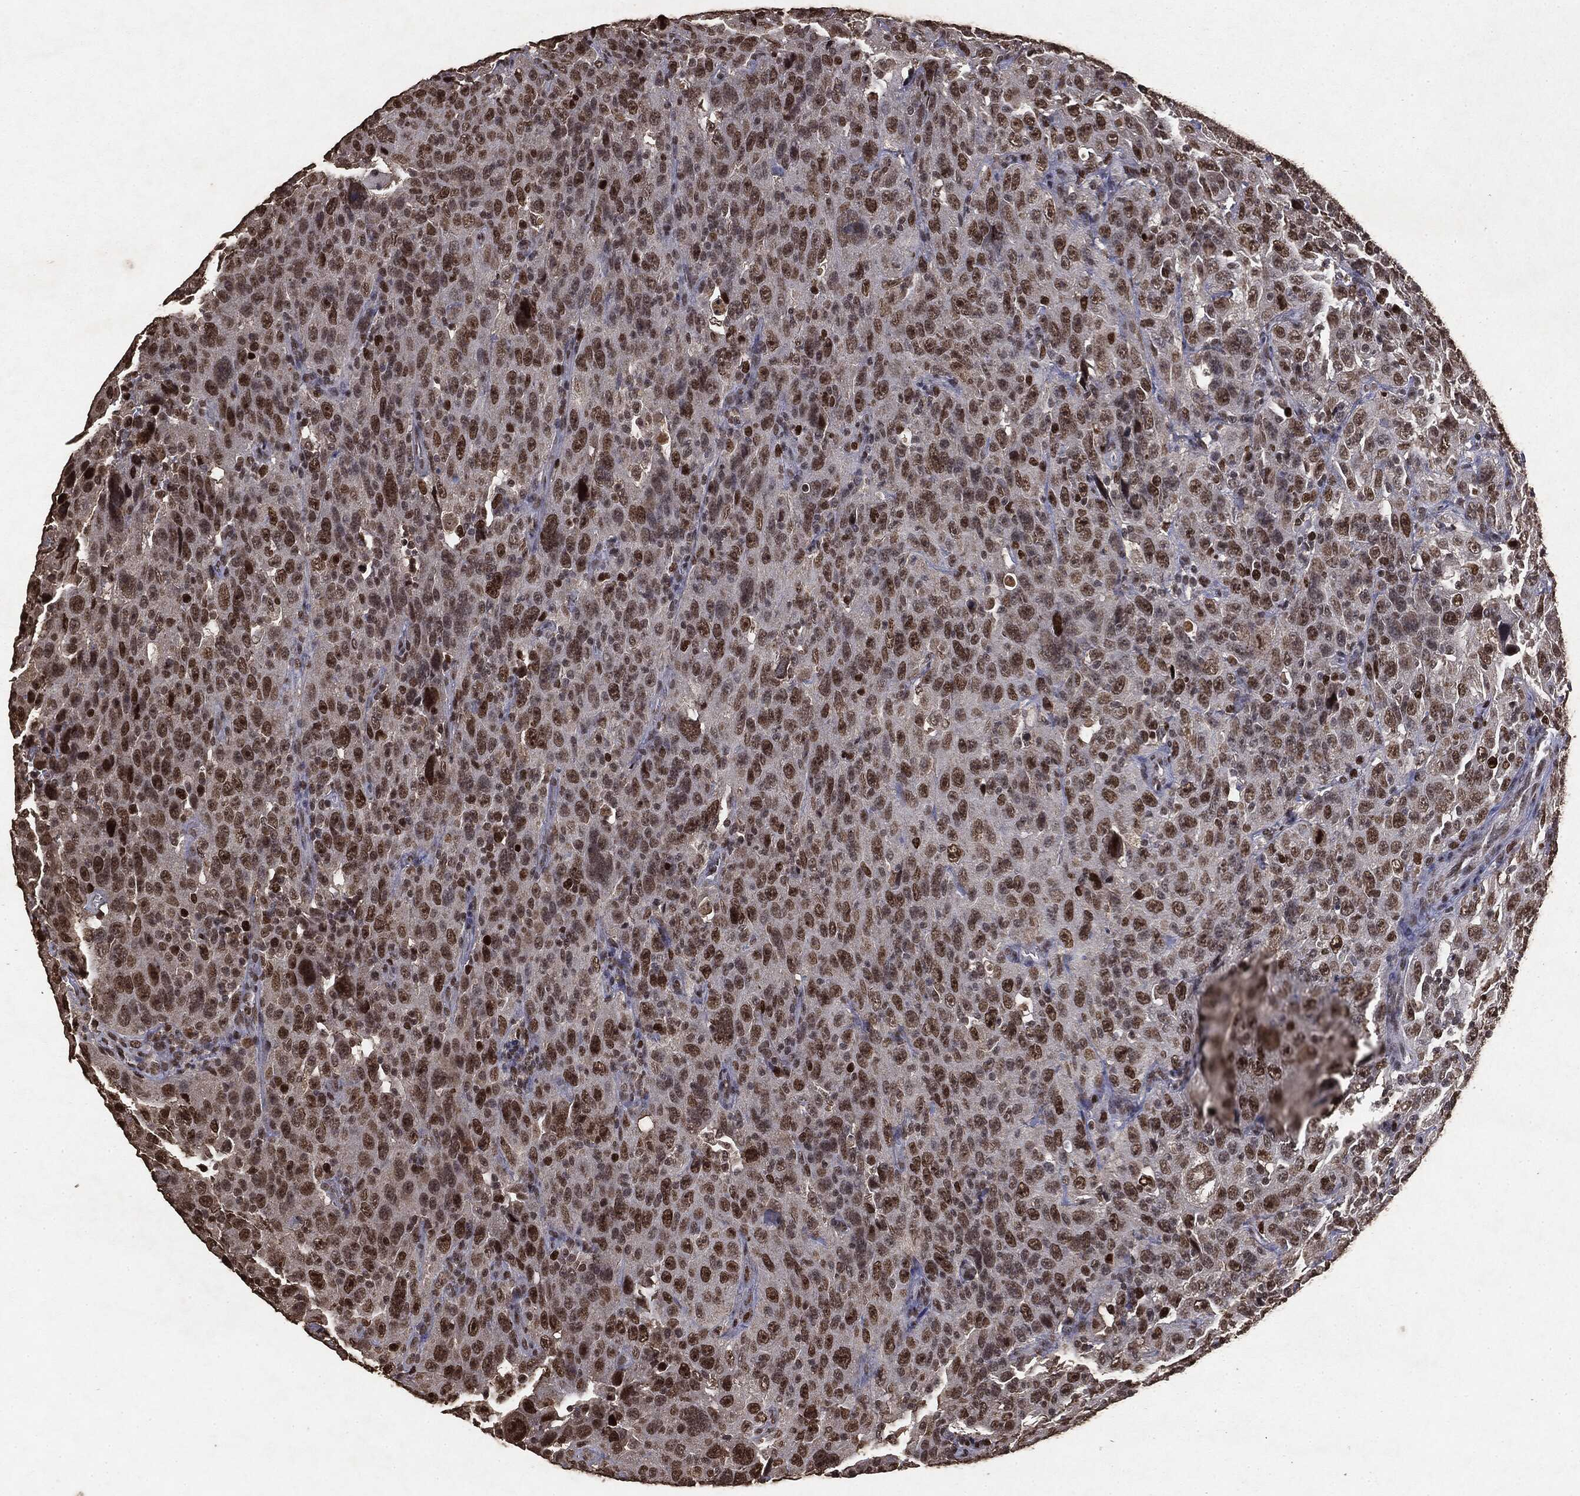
{"staining": {"intensity": "moderate", "quantity": ">75%", "location": "nuclear"}, "tissue": "urothelial cancer", "cell_type": "Tumor cells", "image_type": "cancer", "snomed": [{"axis": "morphology", "description": "Urothelial carcinoma, NOS"}, {"axis": "morphology", "description": "Urothelial carcinoma, High grade"}, {"axis": "topography", "description": "Urinary bladder"}], "caption": "Immunohistochemical staining of human urothelial cancer reveals medium levels of moderate nuclear protein positivity in about >75% of tumor cells.", "gene": "RAD18", "patient": {"sex": "female", "age": 73}}